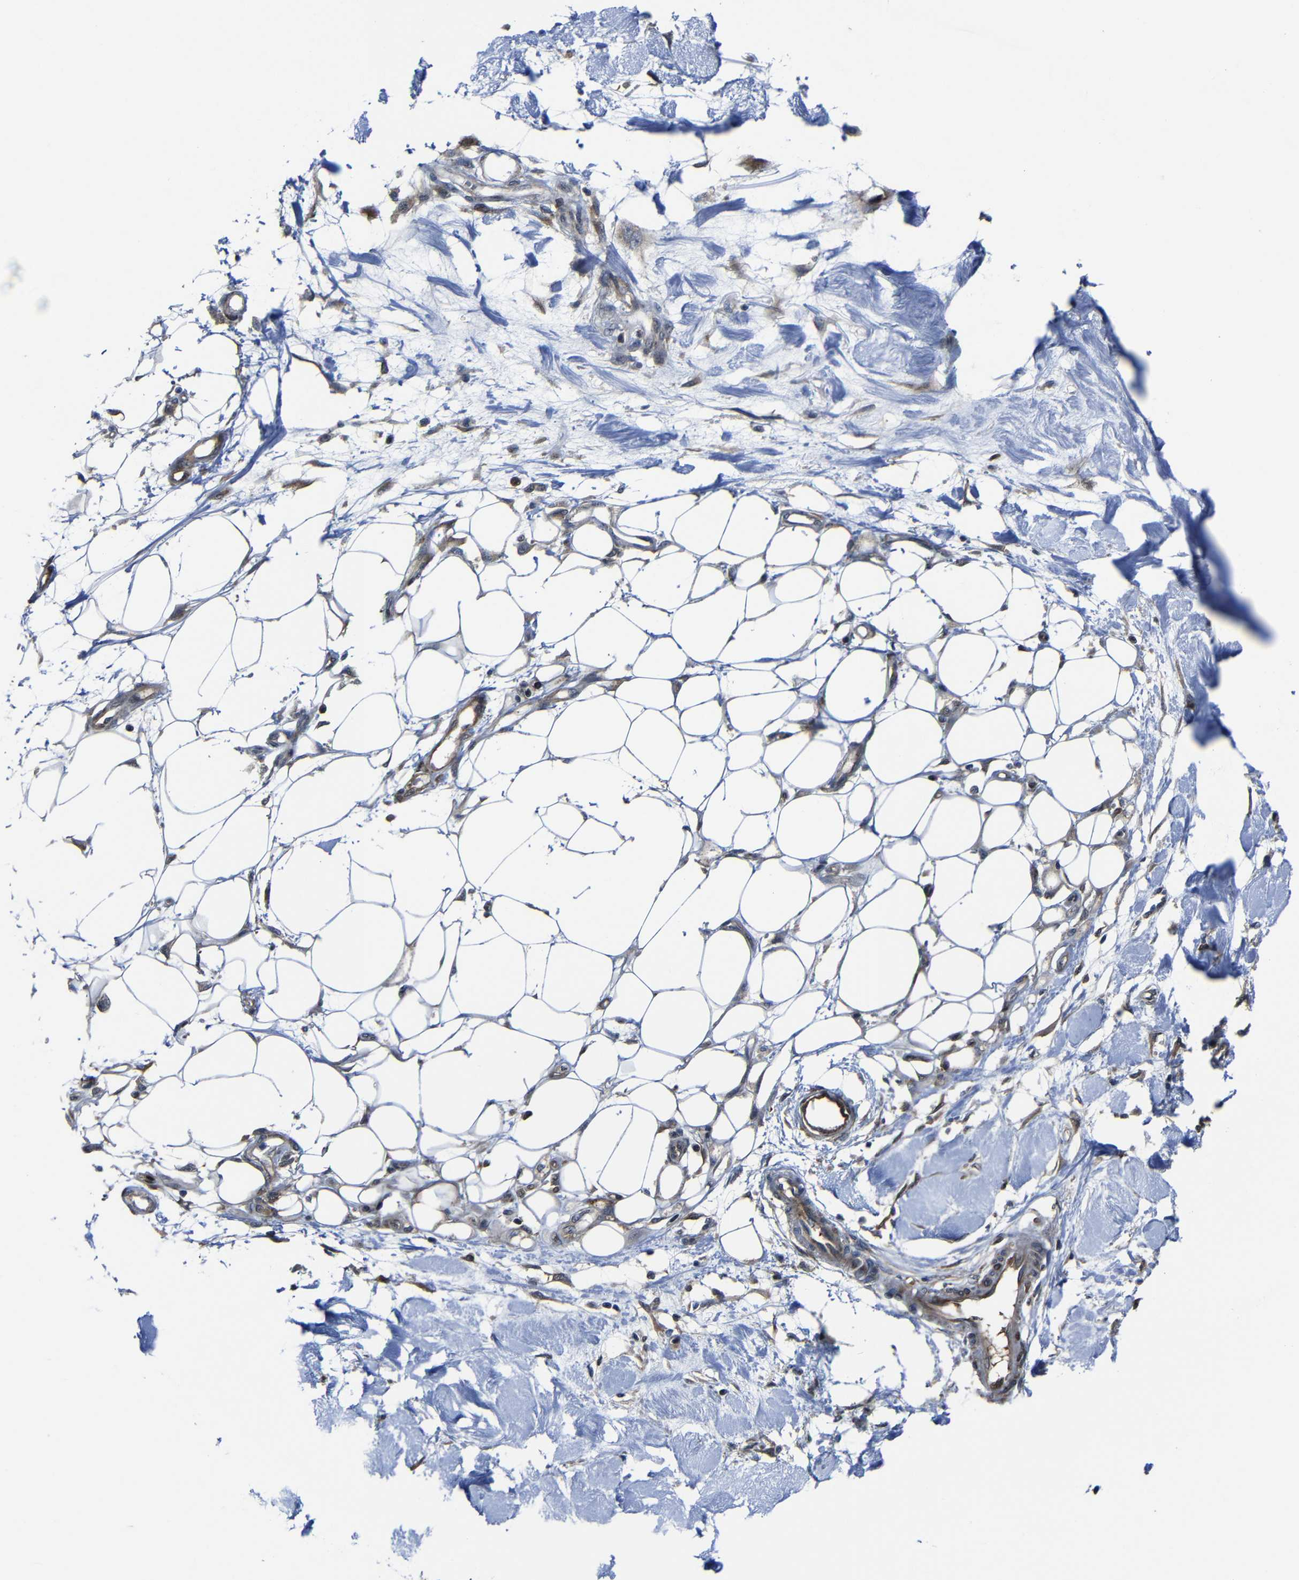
{"staining": {"intensity": "weak", "quantity": ">75%", "location": "cytoplasmic/membranous"}, "tissue": "adipose tissue", "cell_type": "Adipocytes", "image_type": "normal", "snomed": [{"axis": "morphology", "description": "Normal tissue, NOS"}, {"axis": "morphology", "description": "Squamous cell carcinoma, NOS"}, {"axis": "topography", "description": "Skin"}, {"axis": "topography", "description": "Peripheral nerve tissue"}], "caption": "An image of human adipose tissue stained for a protein displays weak cytoplasmic/membranous brown staining in adipocytes.", "gene": "KIAA0513", "patient": {"sex": "male", "age": 83}}